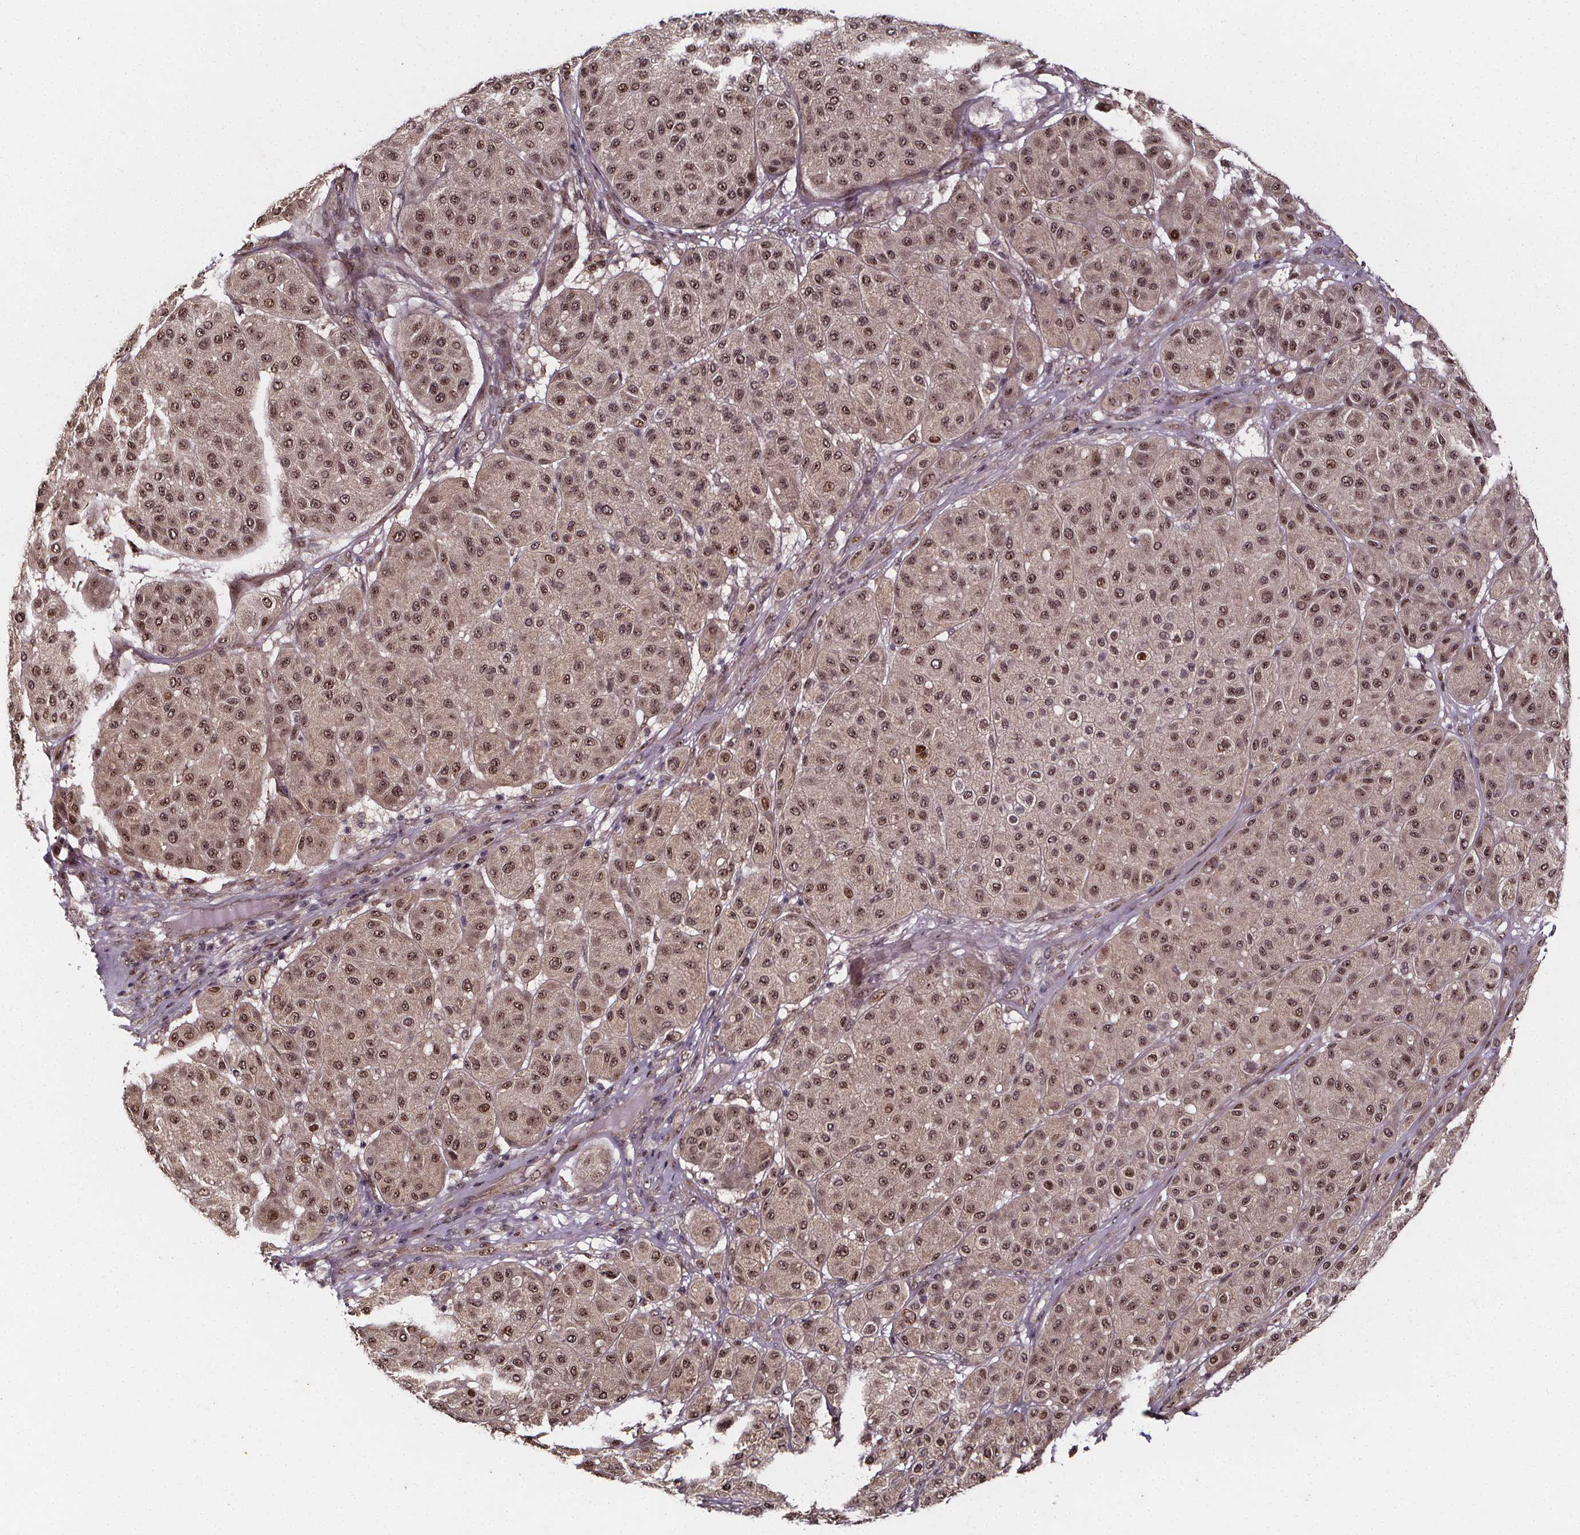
{"staining": {"intensity": "moderate", "quantity": ">75%", "location": "nuclear"}, "tissue": "melanoma", "cell_type": "Tumor cells", "image_type": "cancer", "snomed": [{"axis": "morphology", "description": "Malignant melanoma, Metastatic site"}, {"axis": "topography", "description": "Smooth muscle"}], "caption": "A micrograph of human malignant melanoma (metastatic site) stained for a protein reveals moderate nuclear brown staining in tumor cells.", "gene": "DDIT3", "patient": {"sex": "male", "age": 41}}